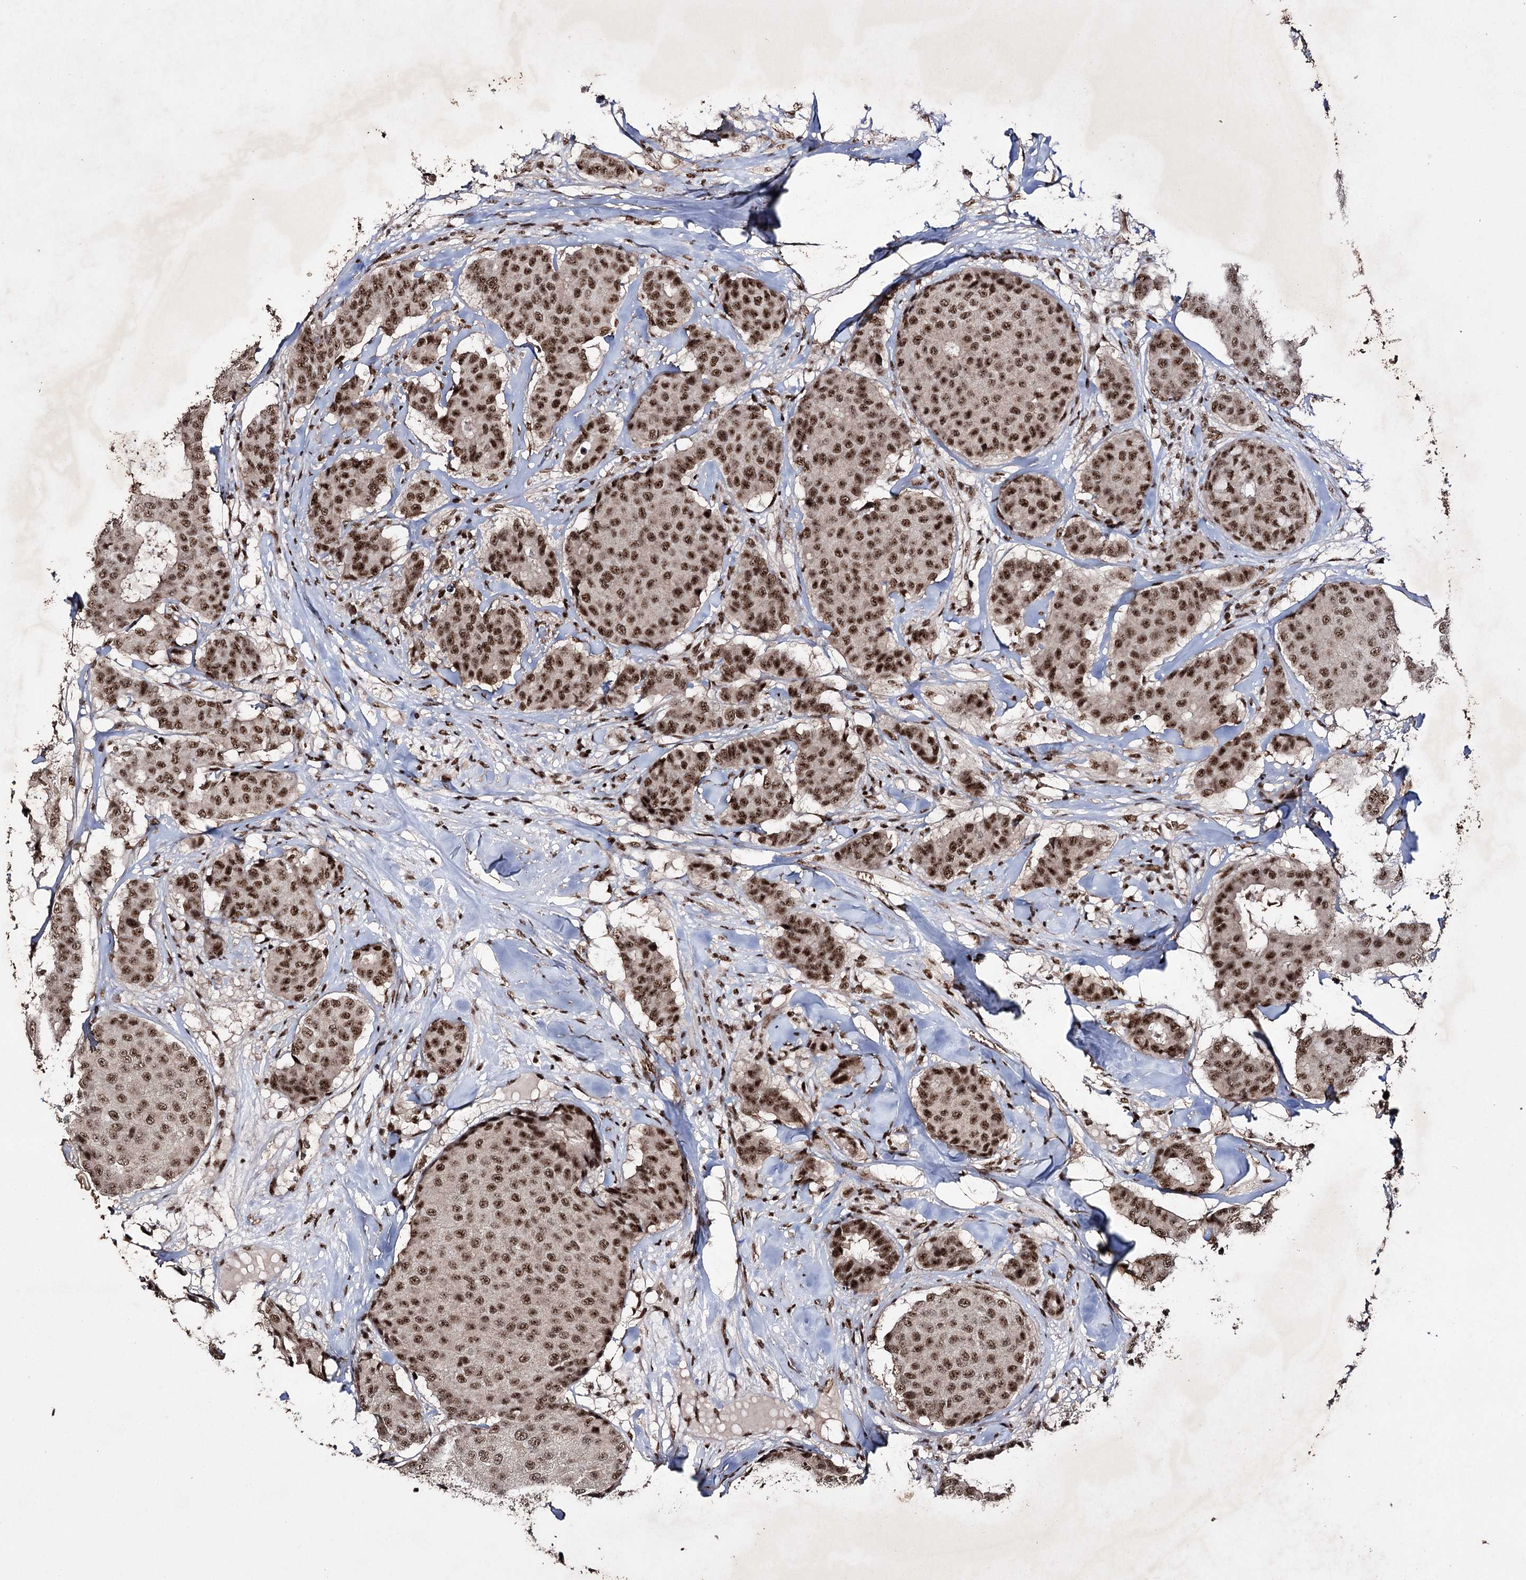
{"staining": {"intensity": "strong", "quantity": ">75%", "location": "nuclear"}, "tissue": "breast cancer", "cell_type": "Tumor cells", "image_type": "cancer", "snomed": [{"axis": "morphology", "description": "Duct carcinoma"}, {"axis": "topography", "description": "Breast"}], "caption": "There is high levels of strong nuclear staining in tumor cells of breast cancer (invasive ductal carcinoma), as demonstrated by immunohistochemical staining (brown color).", "gene": "PRPF40A", "patient": {"sex": "female", "age": 75}}